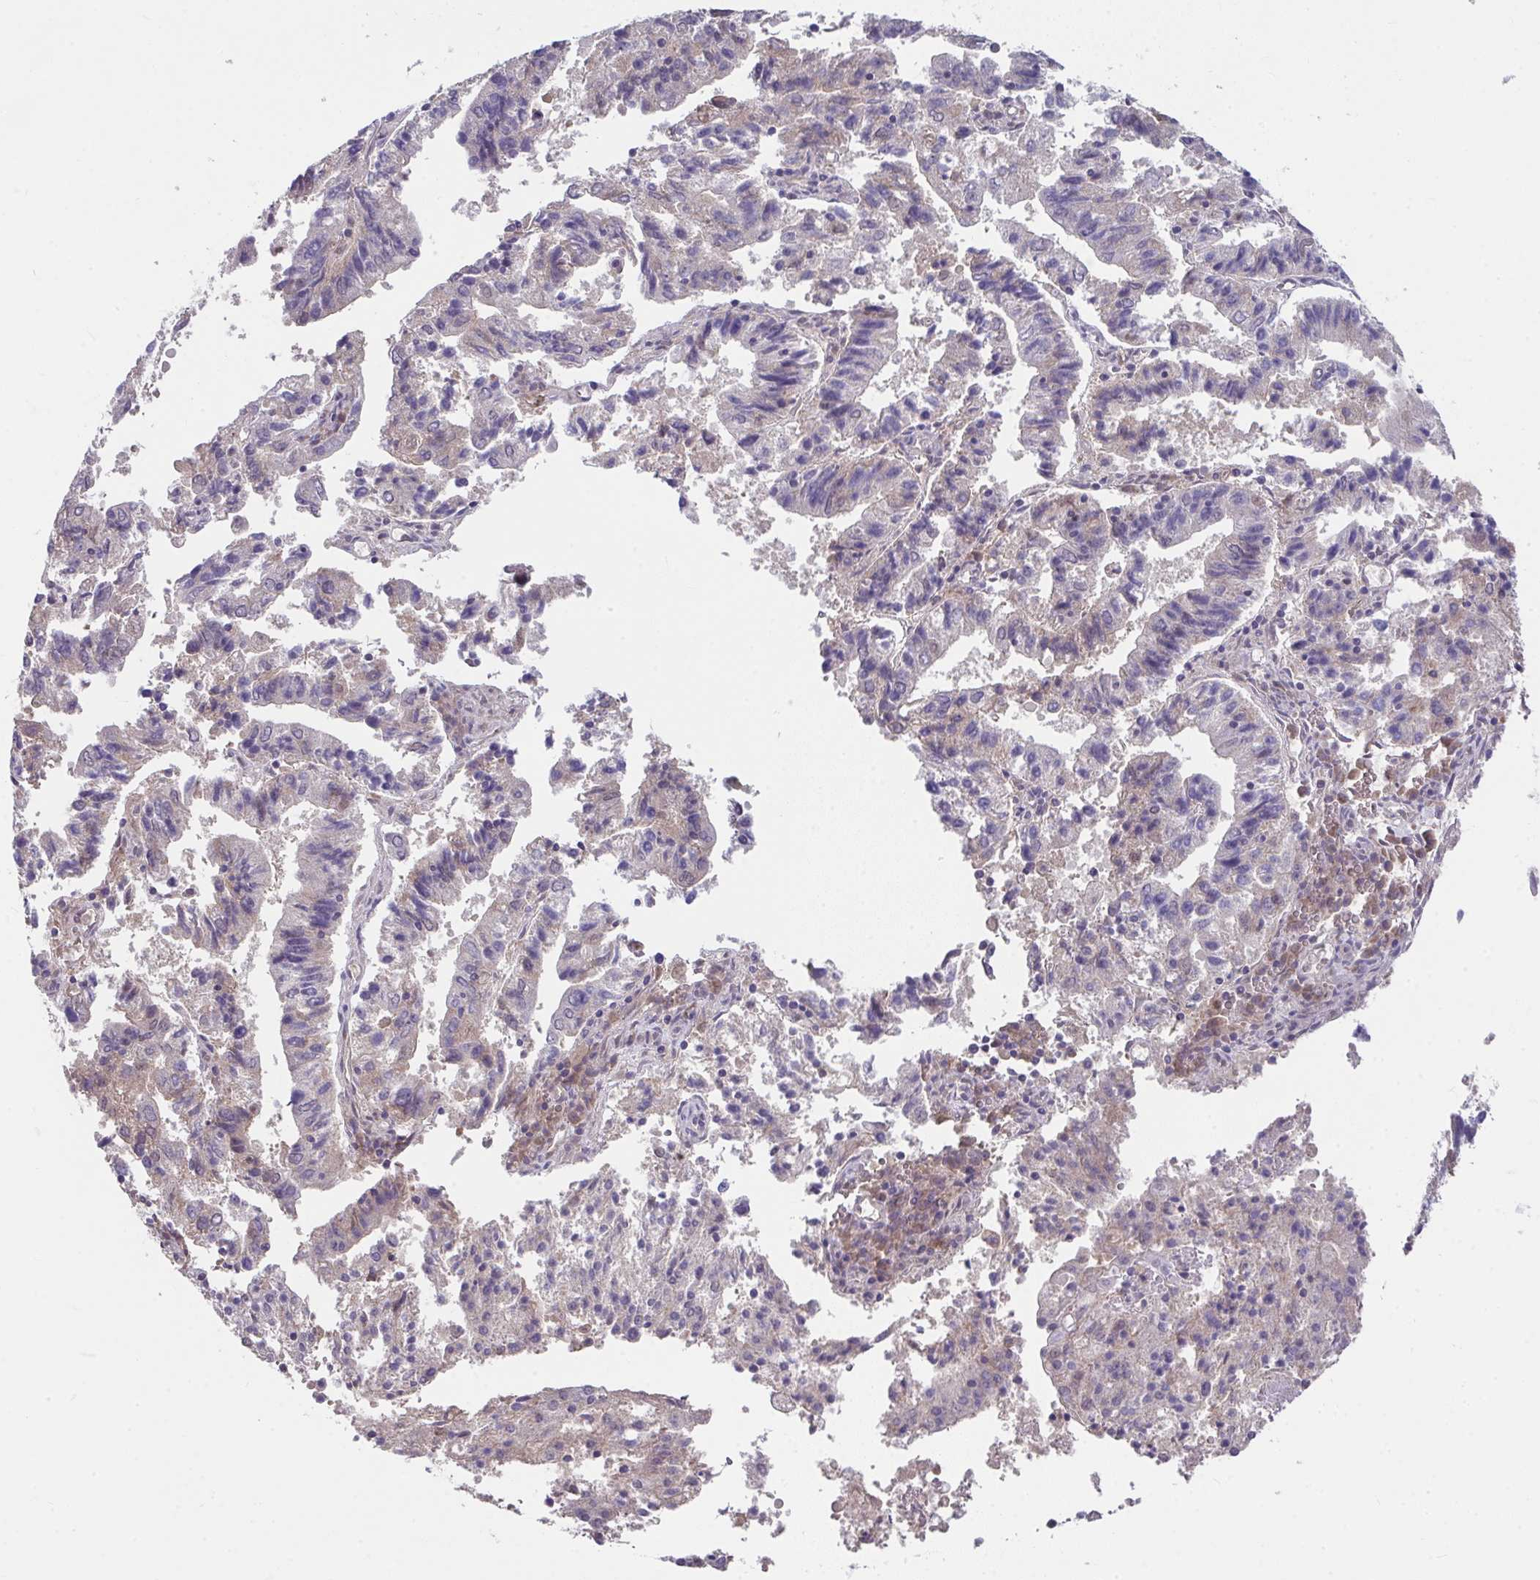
{"staining": {"intensity": "weak", "quantity": "<25%", "location": "cytoplasmic/membranous,nuclear"}, "tissue": "endometrial cancer", "cell_type": "Tumor cells", "image_type": "cancer", "snomed": [{"axis": "morphology", "description": "Adenocarcinoma, NOS"}, {"axis": "topography", "description": "Endometrium"}], "caption": "This is an IHC histopathology image of endometrial cancer (adenocarcinoma). There is no expression in tumor cells.", "gene": "GLTPD2", "patient": {"sex": "female", "age": 82}}